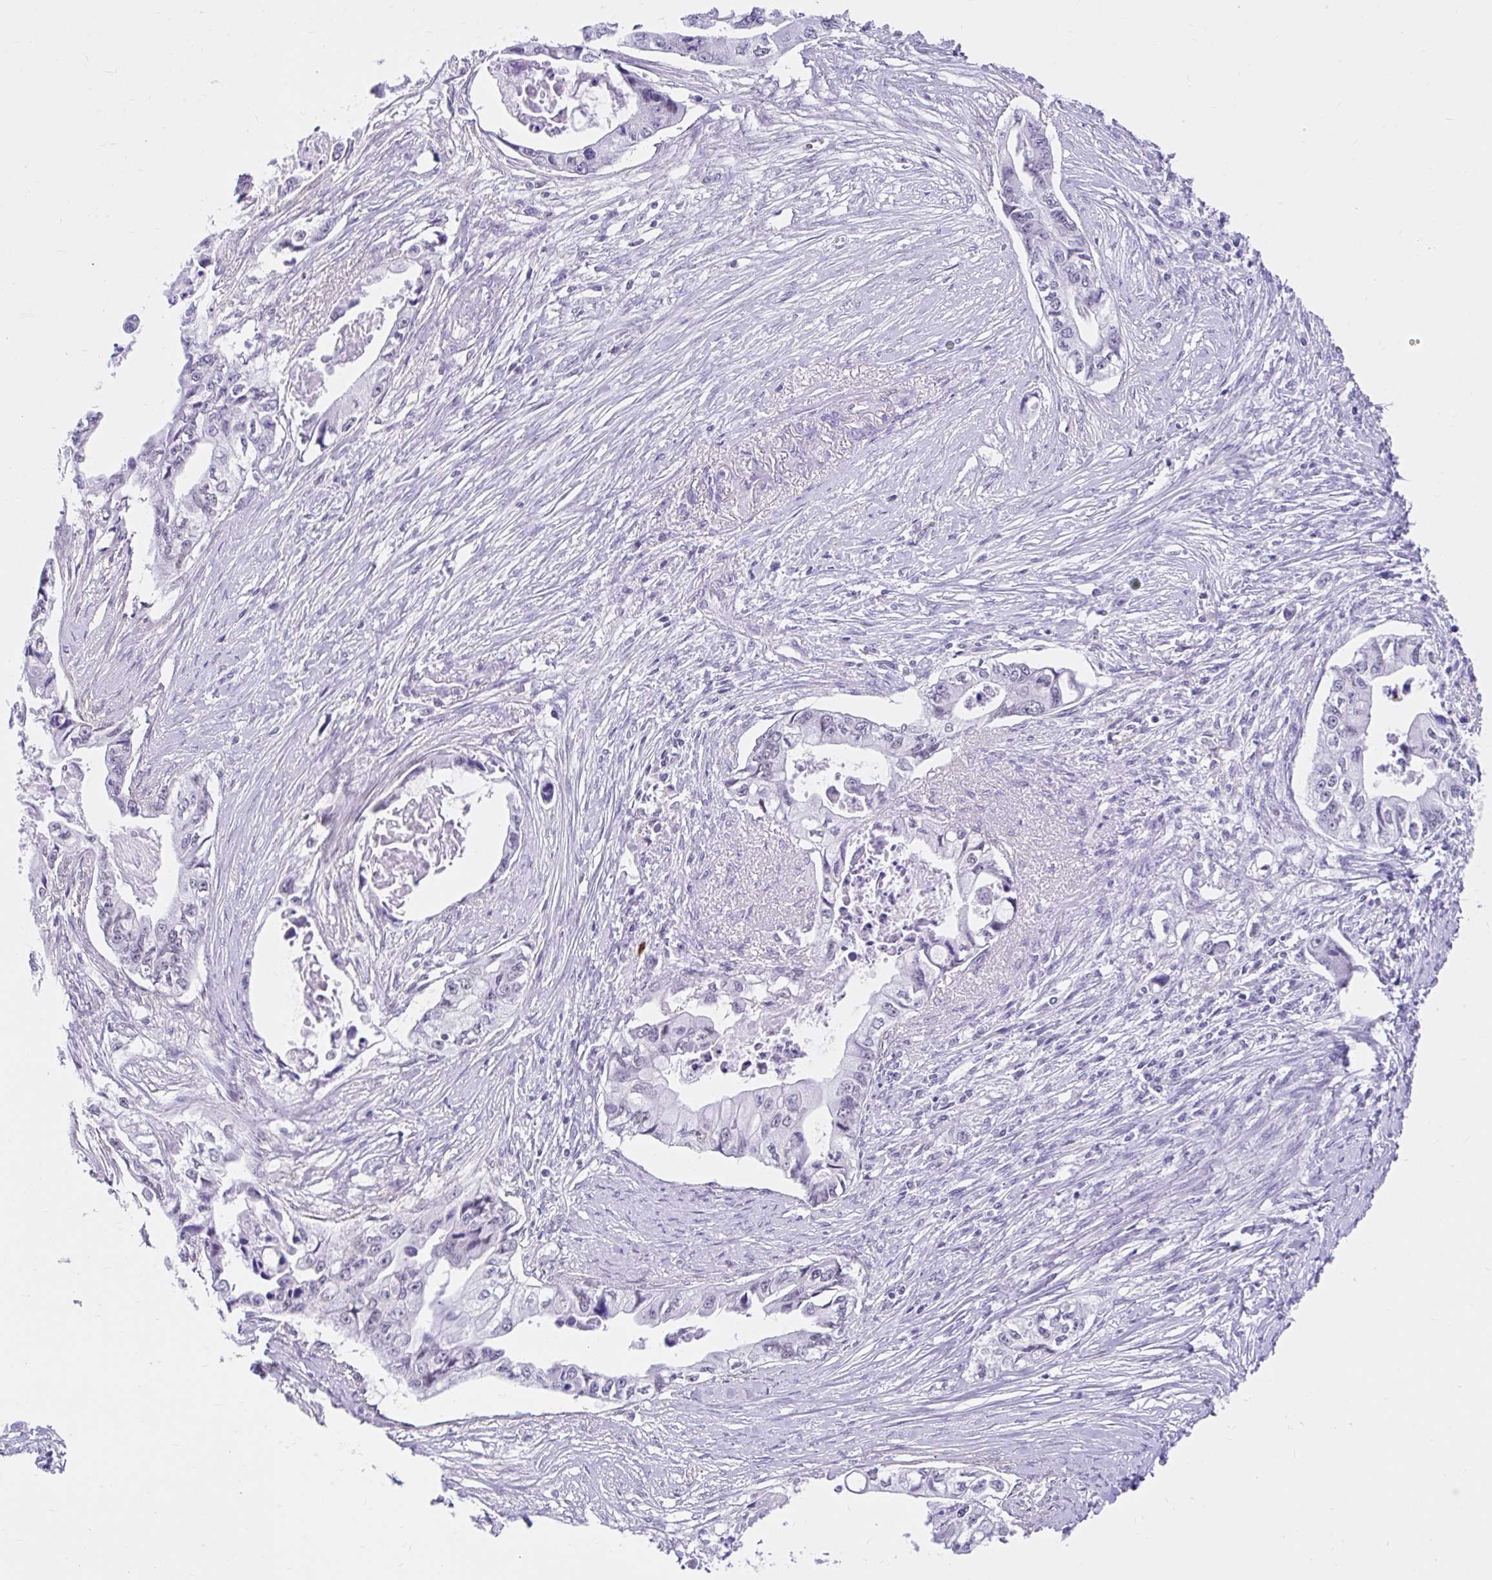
{"staining": {"intensity": "negative", "quantity": "none", "location": "none"}, "tissue": "pancreatic cancer", "cell_type": "Tumor cells", "image_type": "cancer", "snomed": [{"axis": "morphology", "description": "Adenocarcinoma, NOS"}, {"axis": "topography", "description": "Pancreas"}], "caption": "This is an immunohistochemistry histopathology image of pancreatic cancer (adenocarcinoma). There is no expression in tumor cells.", "gene": "DCAF17", "patient": {"sex": "male", "age": 66}}